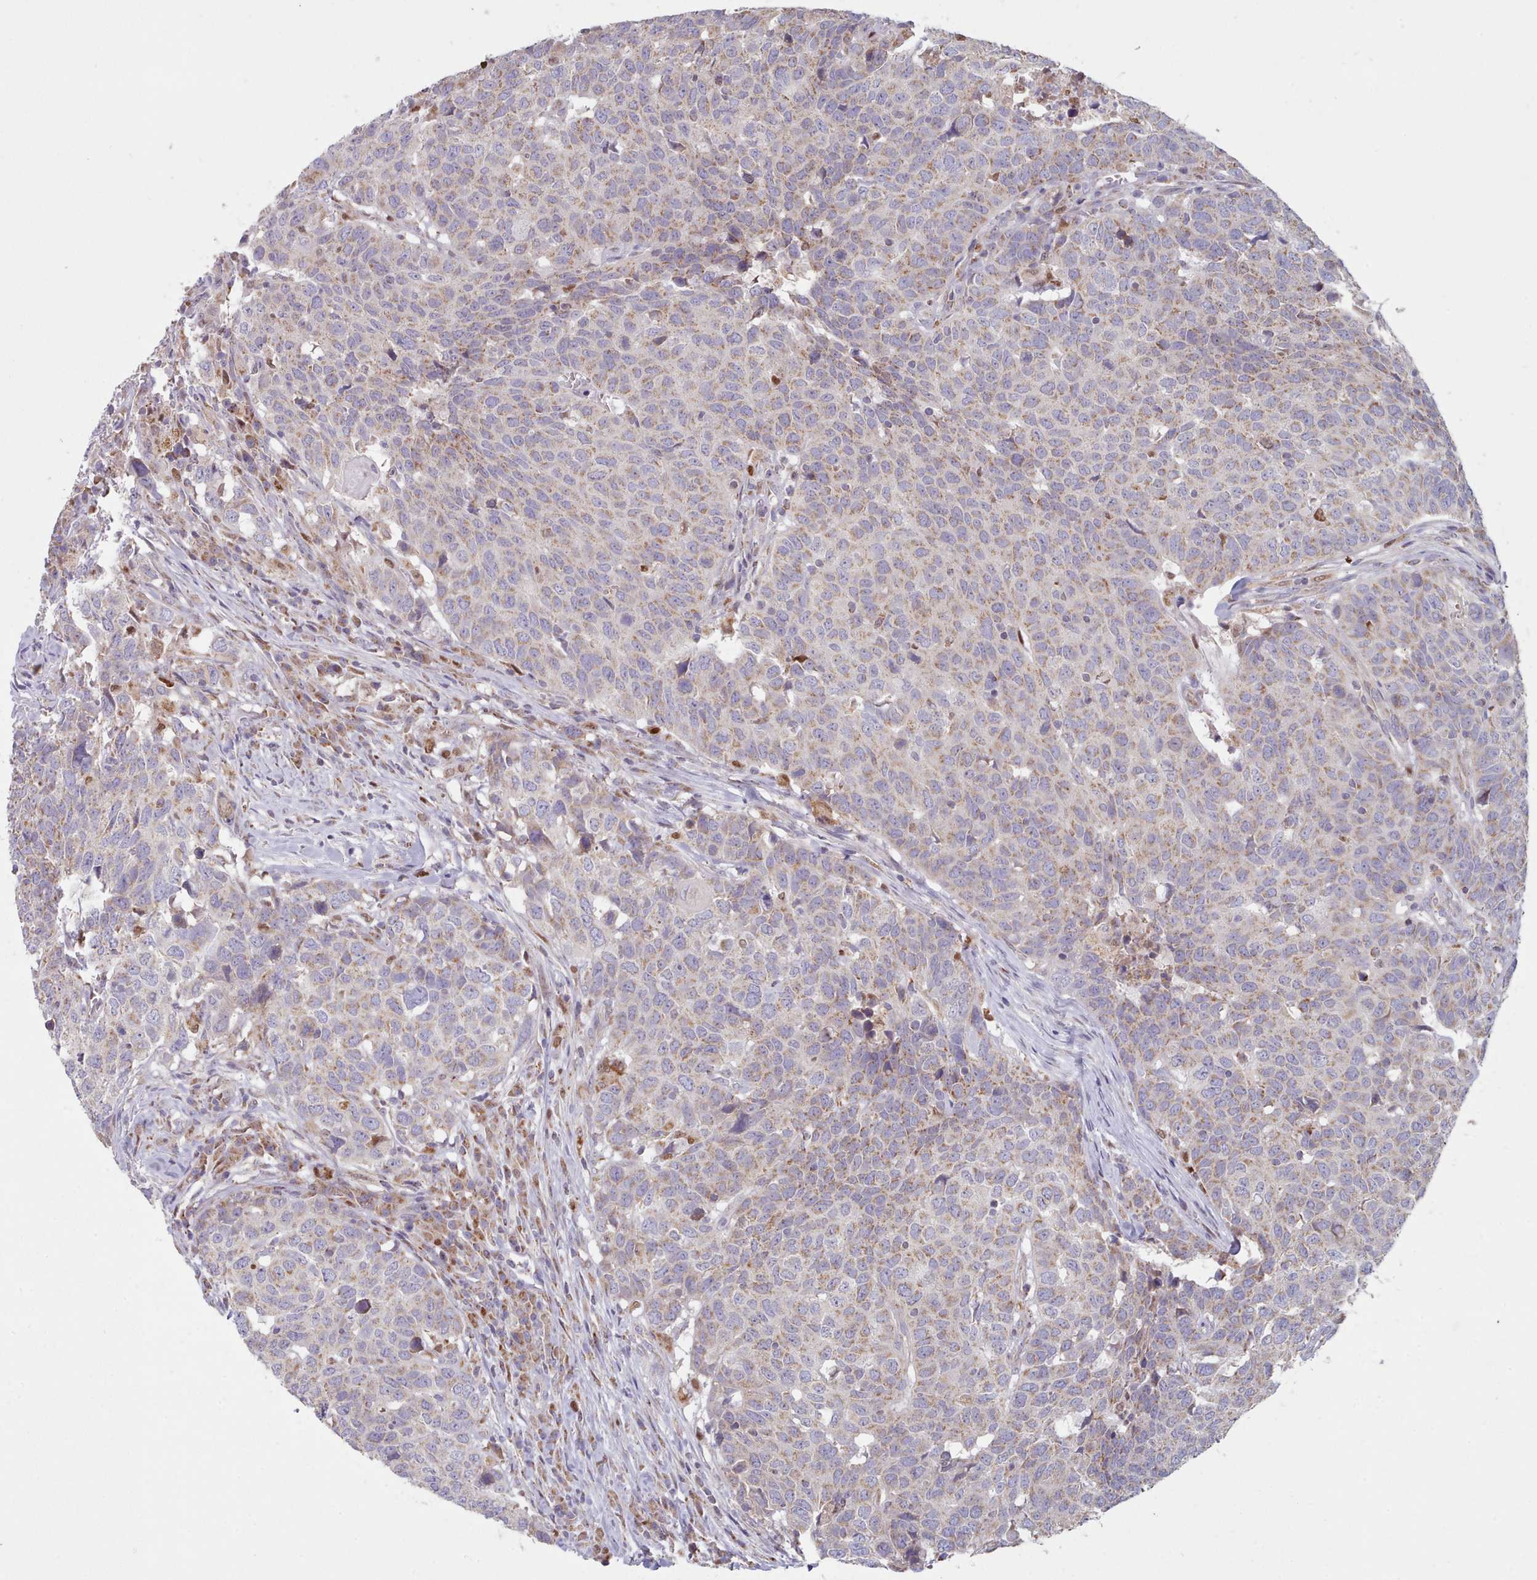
{"staining": {"intensity": "weak", "quantity": "25%-75%", "location": "cytoplasmic/membranous"}, "tissue": "head and neck cancer", "cell_type": "Tumor cells", "image_type": "cancer", "snomed": [{"axis": "morphology", "description": "Normal tissue, NOS"}, {"axis": "morphology", "description": "Squamous cell carcinoma, NOS"}, {"axis": "topography", "description": "Skeletal muscle"}, {"axis": "topography", "description": "Vascular tissue"}, {"axis": "topography", "description": "Peripheral nerve tissue"}, {"axis": "topography", "description": "Head-Neck"}], "caption": "Head and neck cancer (squamous cell carcinoma) was stained to show a protein in brown. There is low levels of weak cytoplasmic/membranous staining in about 25%-75% of tumor cells.", "gene": "HSDL2", "patient": {"sex": "male", "age": 66}}